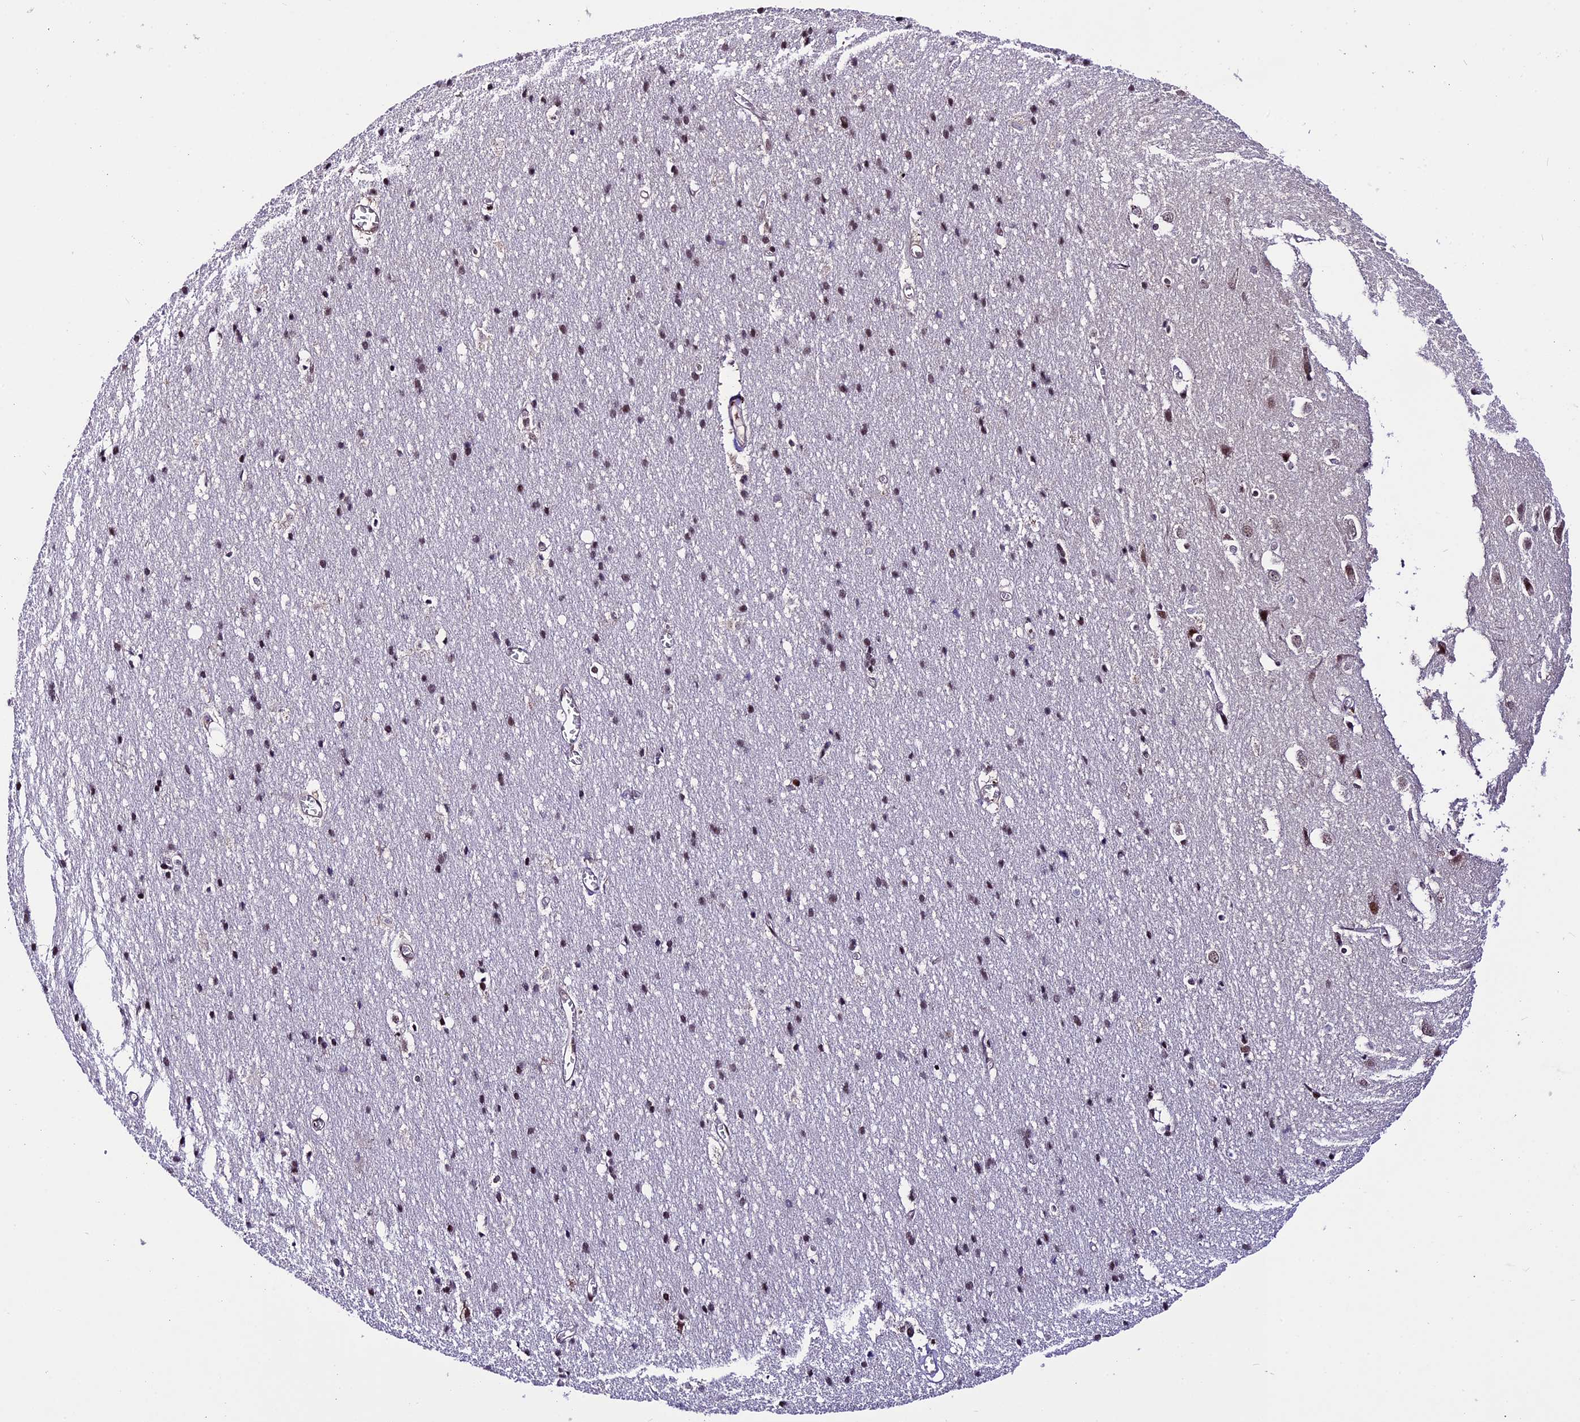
{"staining": {"intensity": "strong", "quantity": ">75%", "location": "cytoplasmic/membranous,nuclear"}, "tissue": "cerebral cortex", "cell_type": "Endothelial cells", "image_type": "normal", "snomed": [{"axis": "morphology", "description": "Normal tissue, NOS"}, {"axis": "topography", "description": "Cerebral cortex"}], "caption": "Cerebral cortex stained with immunohistochemistry reveals strong cytoplasmic/membranous,nuclear positivity in approximately >75% of endothelial cells.", "gene": "TCP11L2", "patient": {"sex": "male", "age": 54}}